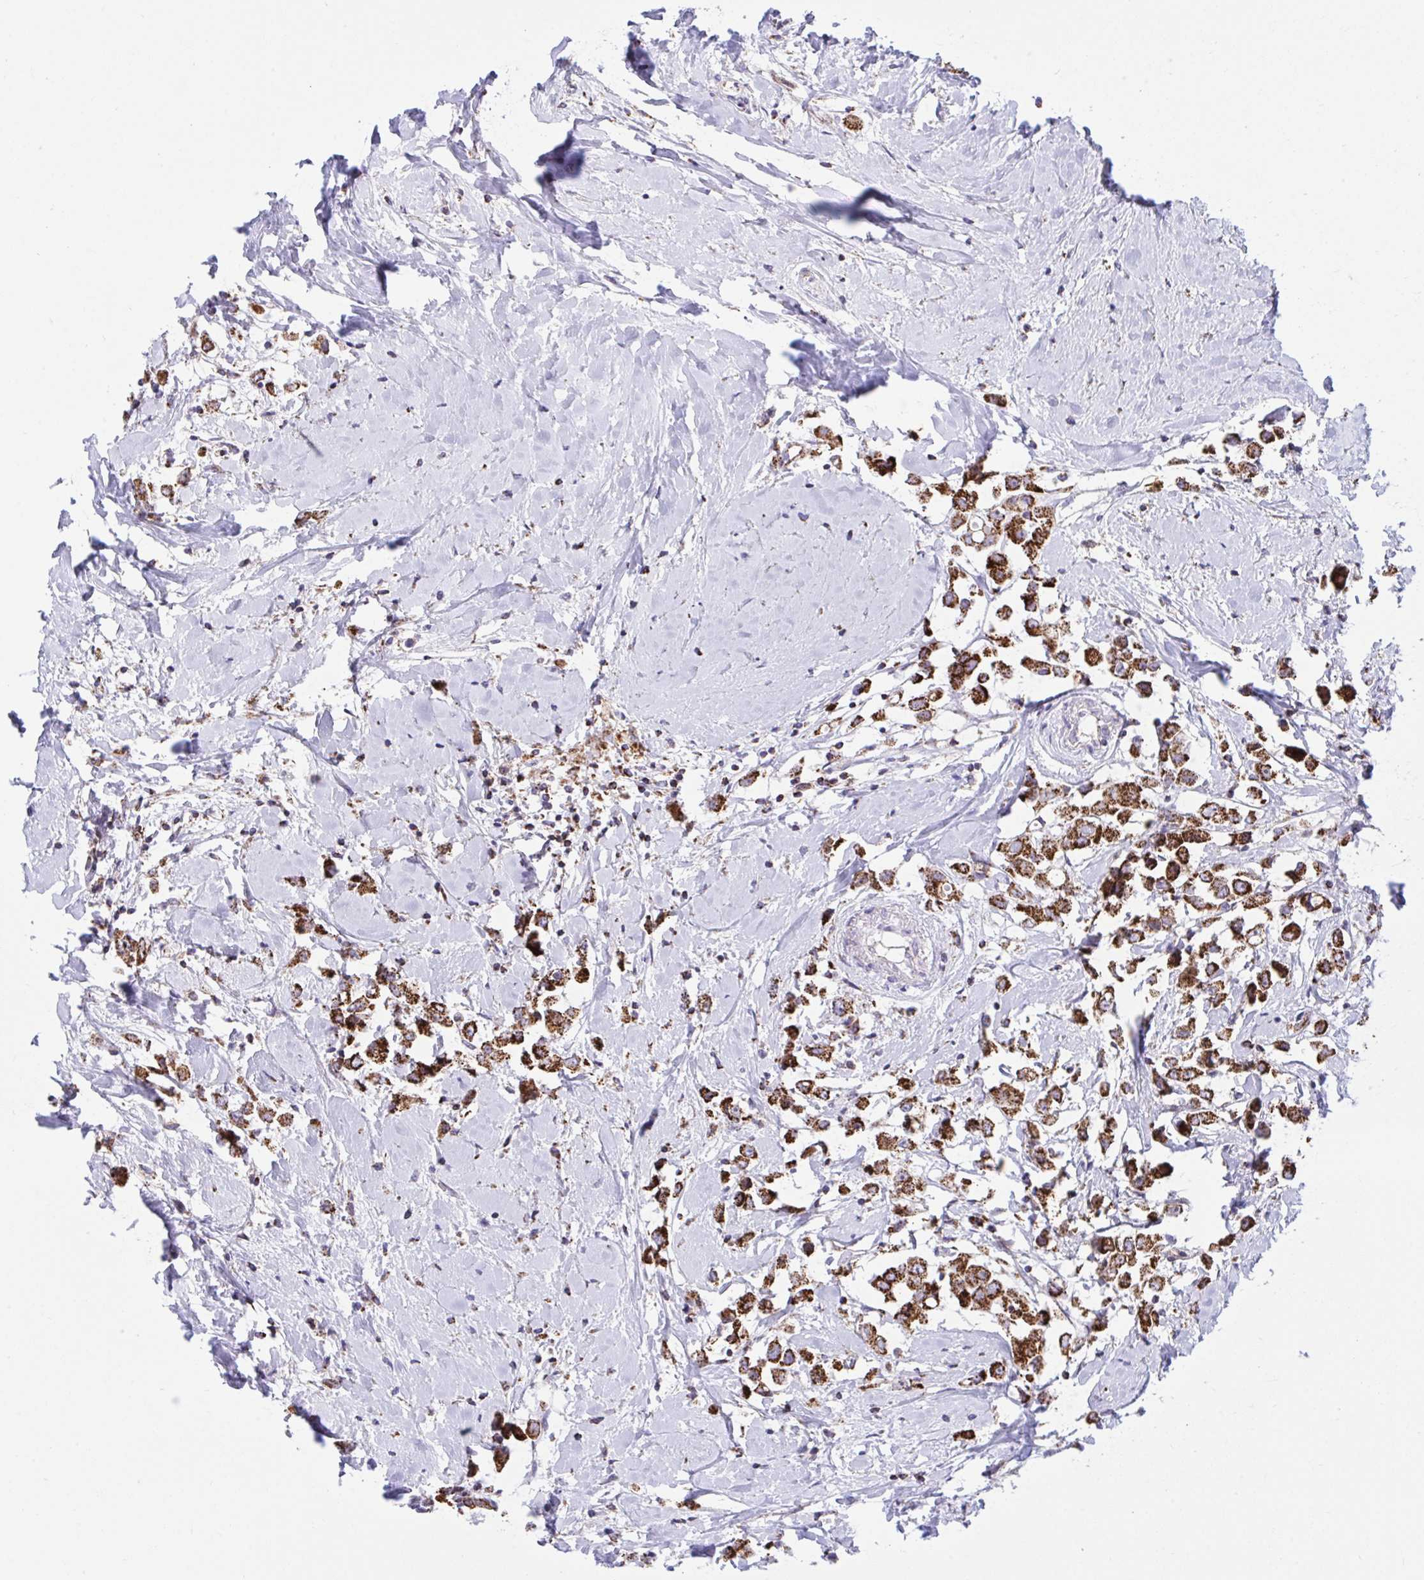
{"staining": {"intensity": "strong", "quantity": ">75%", "location": "cytoplasmic/membranous"}, "tissue": "breast cancer", "cell_type": "Tumor cells", "image_type": "cancer", "snomed": [{"axis": "morphology", "description": "Duct carcinoma"}, {"axis": "topography", "description": "Breast"}], "caption": "Tumor cells display high levels of strong cytoplasmic/membranous positivity in approximately >75% of cells in human breast cancer (intraductal carcinoma).", "gene": "HSPE1", "patient": {"sex": "female", "age": 61}}